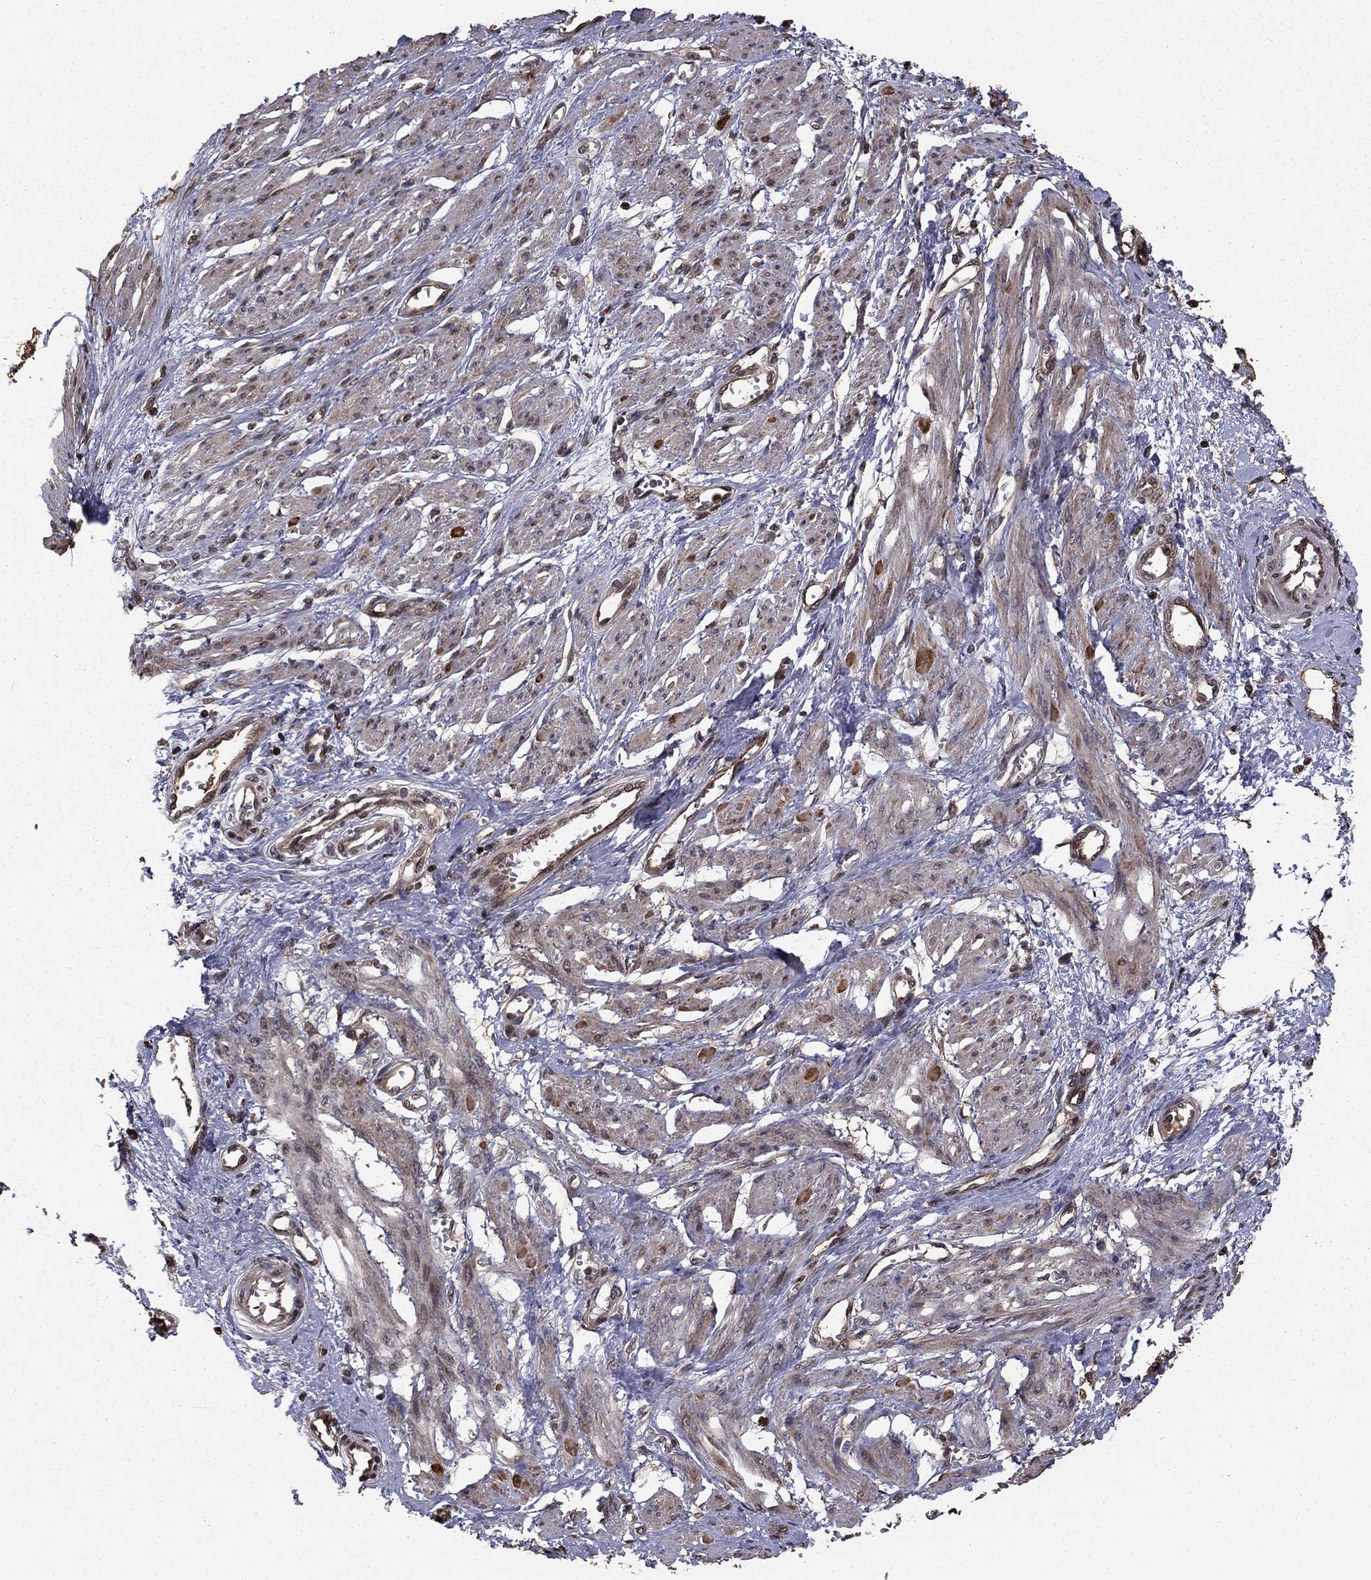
{"staining": {"intensity": "moderate", "quantity": "<25%", "location": "cytoplasmic/membranous"}, "tissue": "smooth muscle", "cell_type": "Smooth muscle cells", "image_type": "normal", "snomed": [{"axis": "morphology", "description": "Normal tissue, NOS"}, {"axis": "topography", "description": "Smooth muscle"}, {"axis": "topography", "description": "Uterus"}], "caption": "Protein staining exhibits moderate cytoplasmic/membranous positivity in approximately <25% of smooth muscle cells in benign smooth muscle. (DAB IHC, brown staining for protein, blue staining for nuclei).", "gene": "GYG1", "patient": {"sex": "female", "age": 39}}